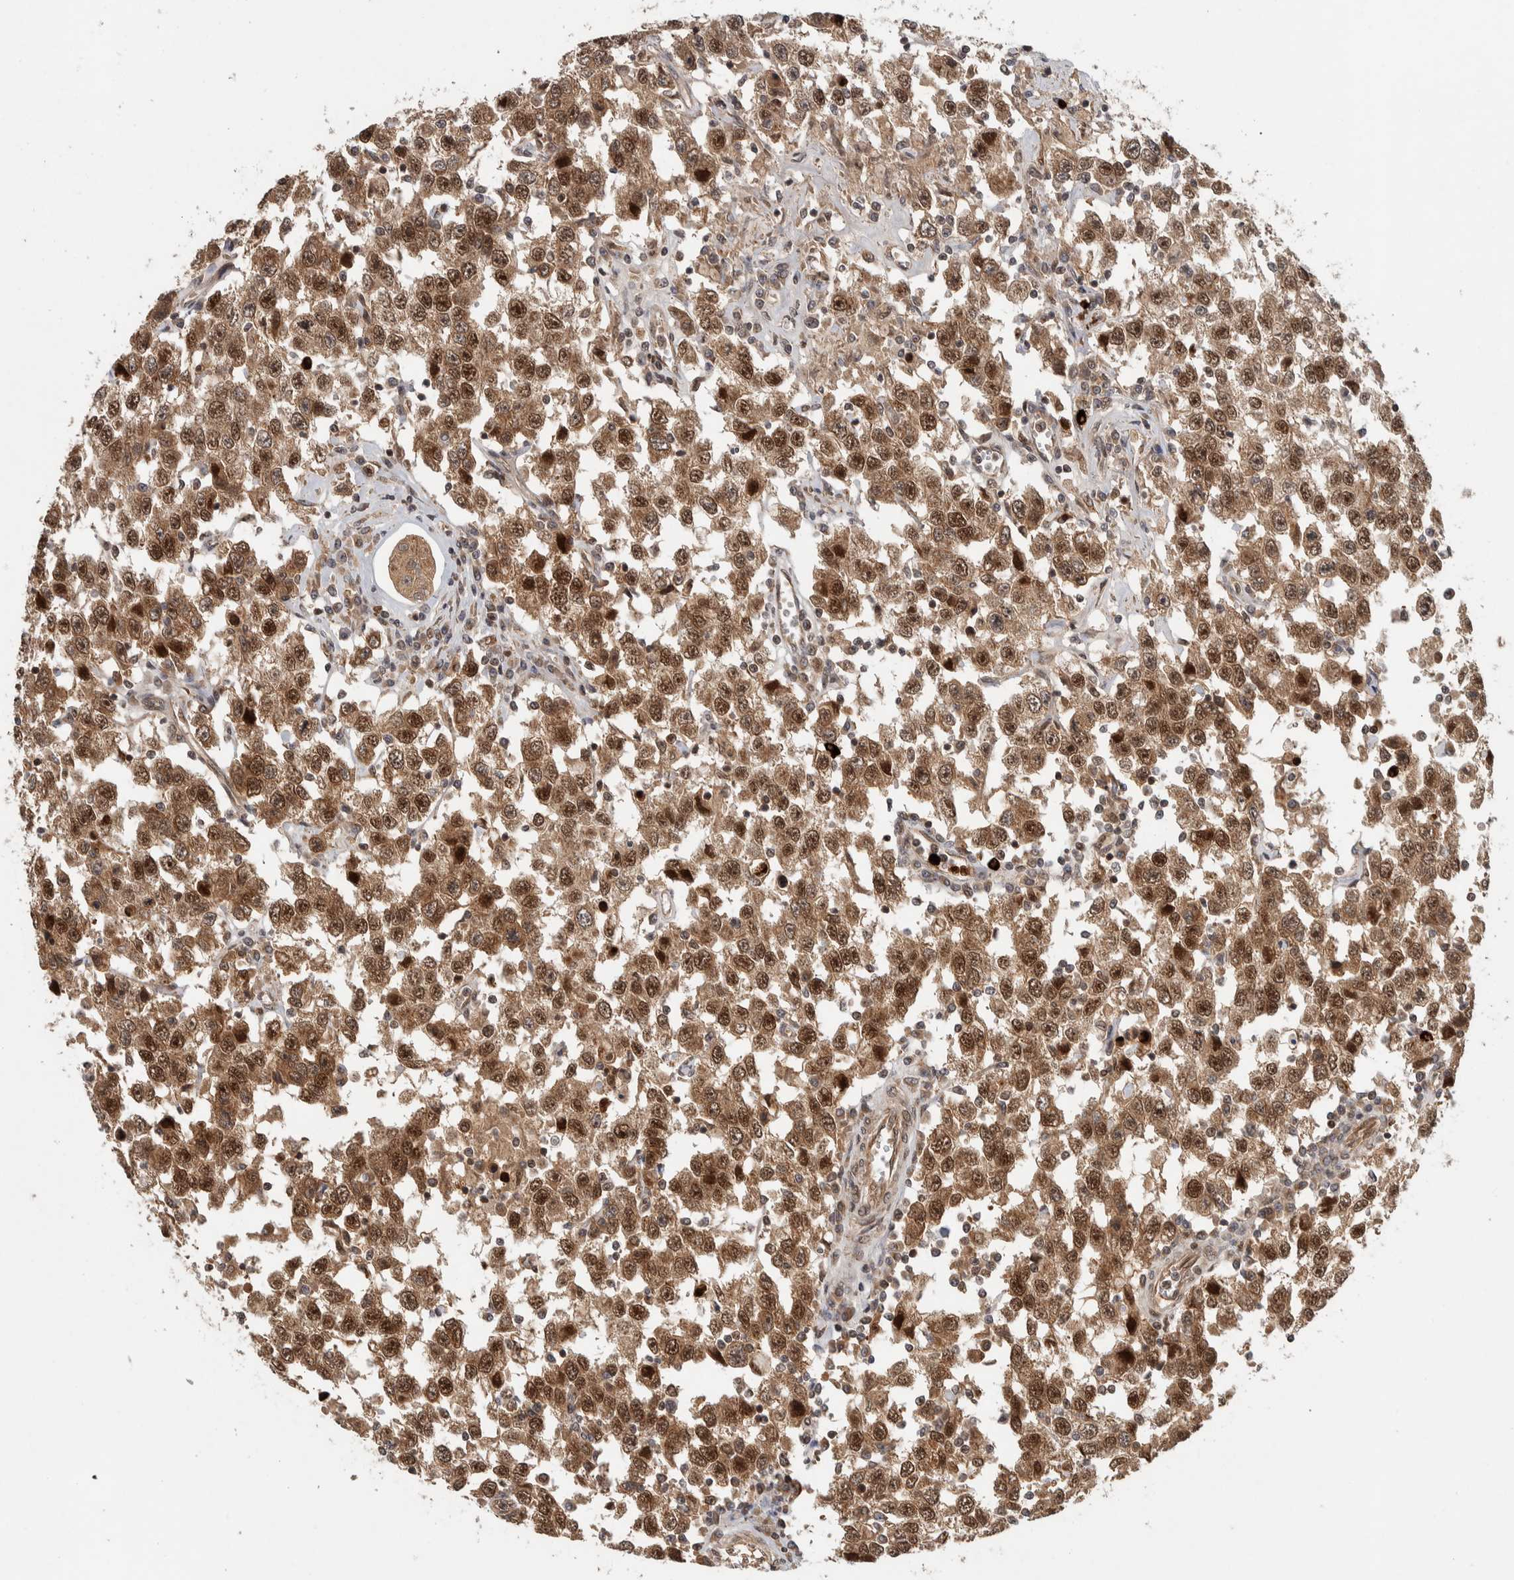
{"staining": {"intensity": "moderate", "quantity": ">75%", "location": "cytoplasmic/membranous,nuclear"}, "tissue": "testis cancer", "cell_type": "Tumor cells", "image_type": "cancer", "snomed": [{"axis": "morphology", "description": "Seminoma, NOS"}, {"axis": "topography", "description": "Testis"}], "caption": "Immunohistochemistry image of testis seminoma stained for a protein (brown), which exhibits medium levels of moderate cytoplasmic/membranous and nuclear expression in approximately >75% of tumor cells.", "gene": "RPS6KA4", "patient": {"sex": "male", "age": 41}}